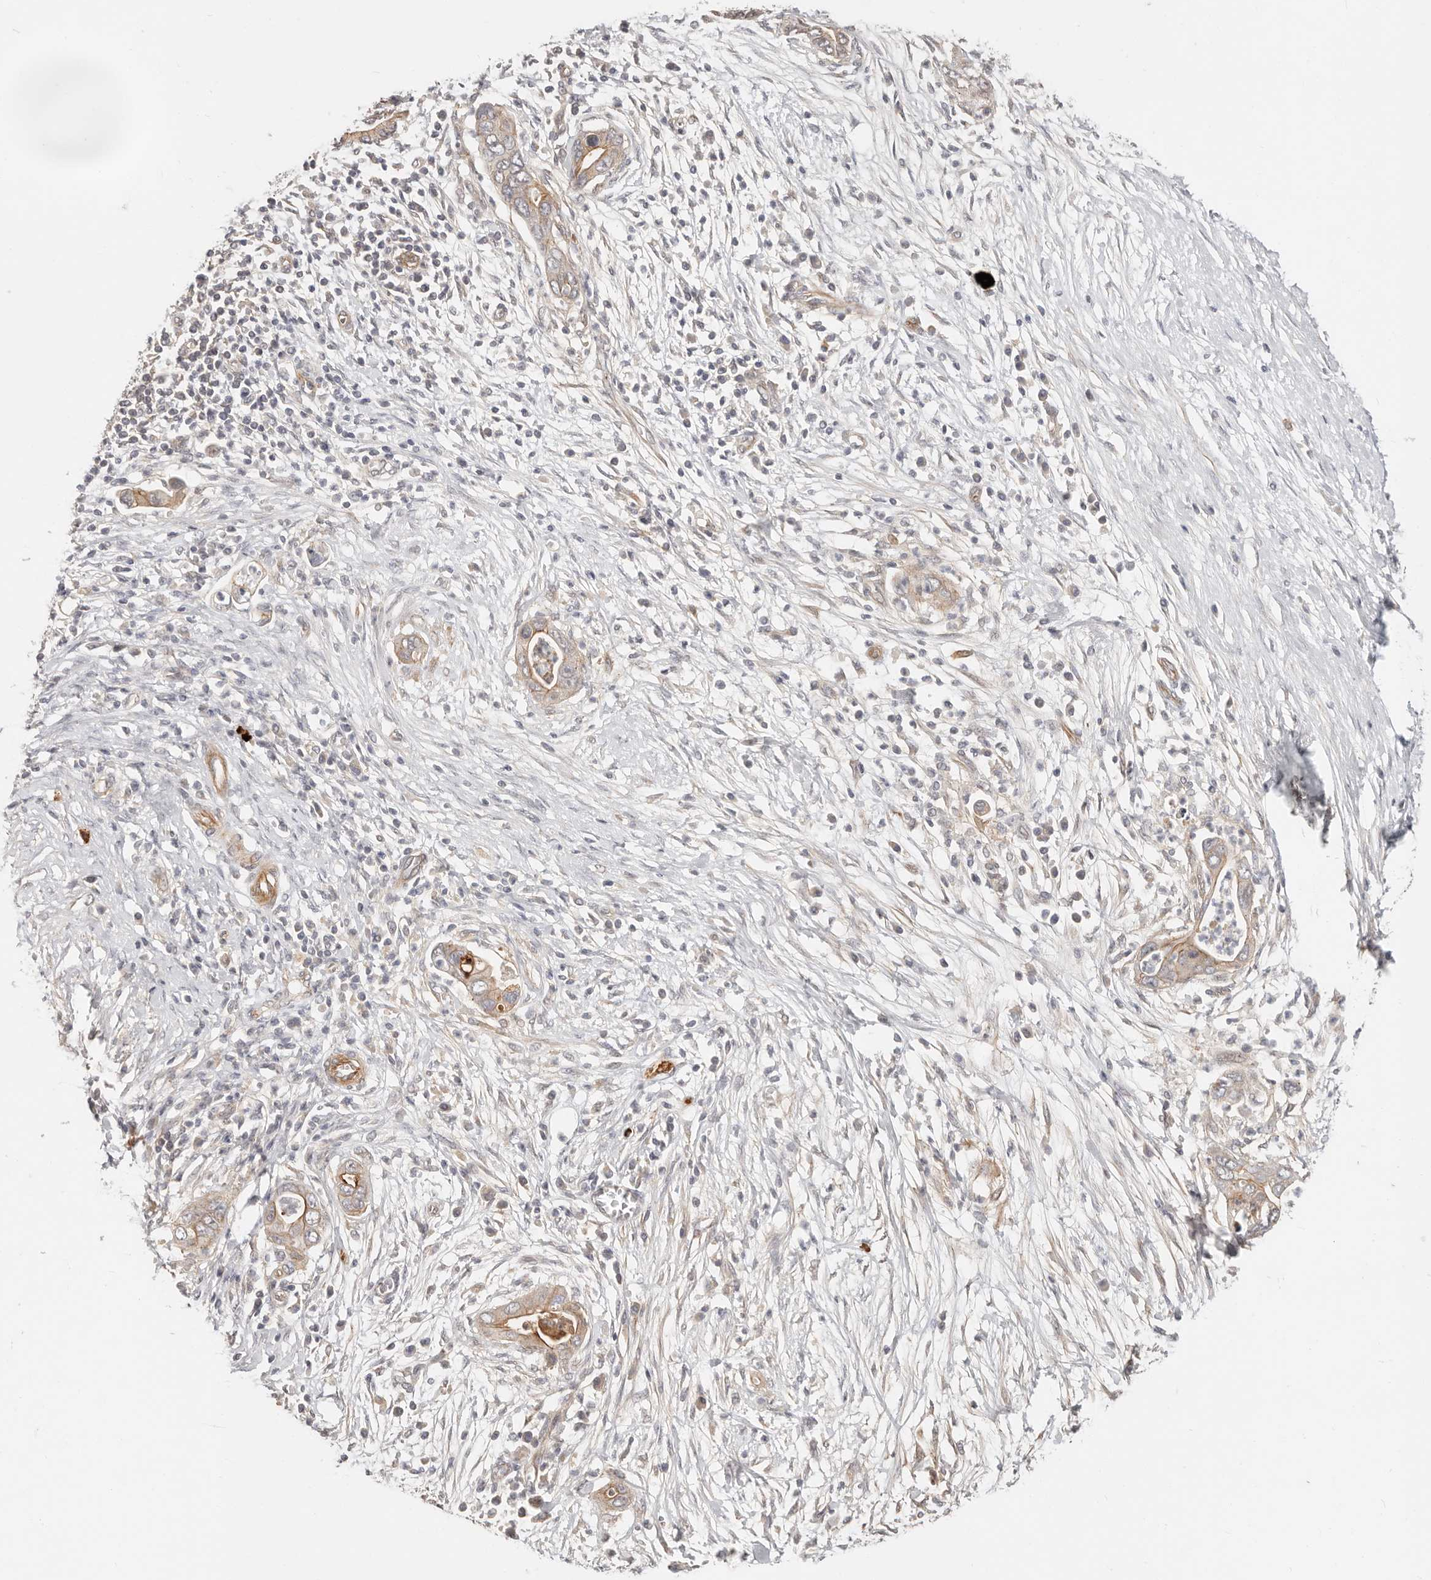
{"staining": {"intensity": "weak", "quantity": "25%-75%", "location": "cytoplasmic/membranous"}, "tissue": "pancreatic cancer", "cell_type": "Tumor cells", "image_type": "cancer", "snomed": [{"axis": "morphology", "description": "Adenocarcinoma, NOS"}, {"axis": "topography", "description": "Pancreas"}], "caption": "Immunohistochemical staining of pancreatic adenocarcinoma shows low levels of weak cytoplasmic/membranous protein positivity in approximately 25%-75% of tumor cells.", "gene": "ZRANB1", "patient": {"sex": "male", "age": 75}}